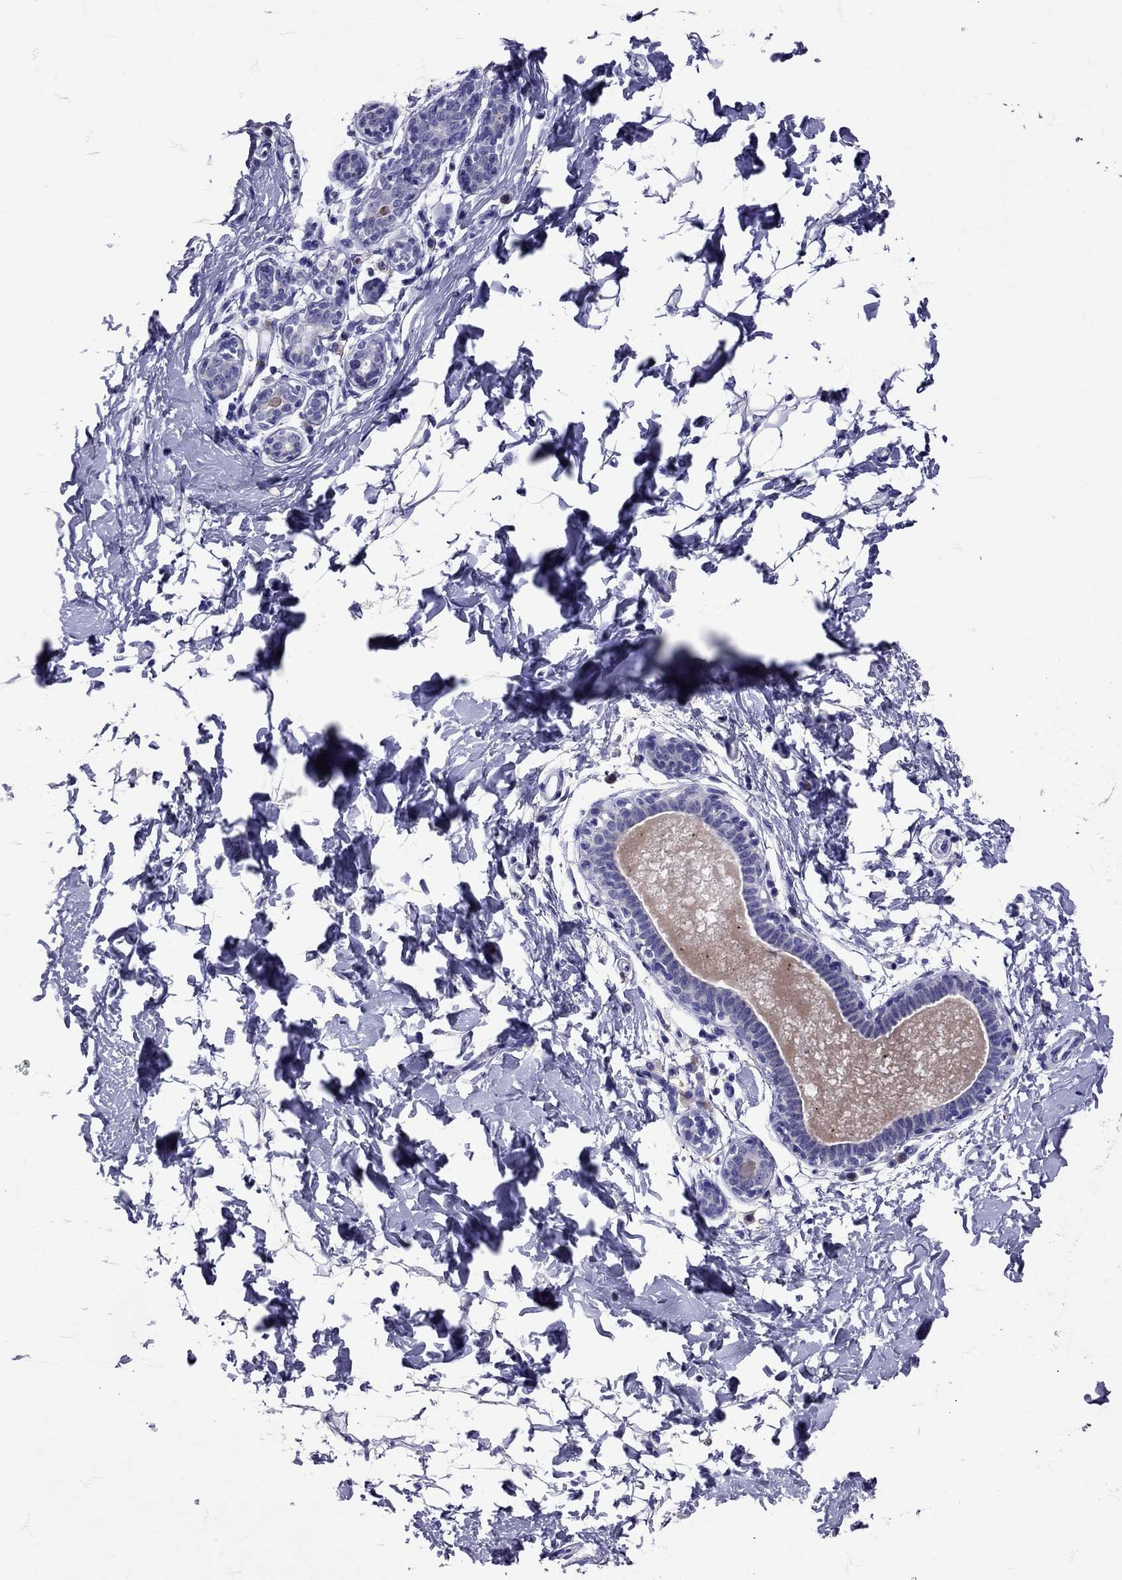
{"staining": {"intensity": "negative", "quantity": "none", "location": "none"}, "tissue": "breast", "cell_type": "Adipocytes", "image_type": "normal", "snomed": [{"axis": "morphology", "description": "Normal tissue, NOS"}, {"axis": "topography", "description": "Breast"}], "caption": "Immunohistochemistry of benign breast exhibits no positivity in adipocytes. The staining is performed using DAB (3,3'-diaminobenzidine) brown chromogen with nuclei counter-stained in using hematoxylin.", "gene": "TBR1", "patient": {"sex": "female", "age": 37}}